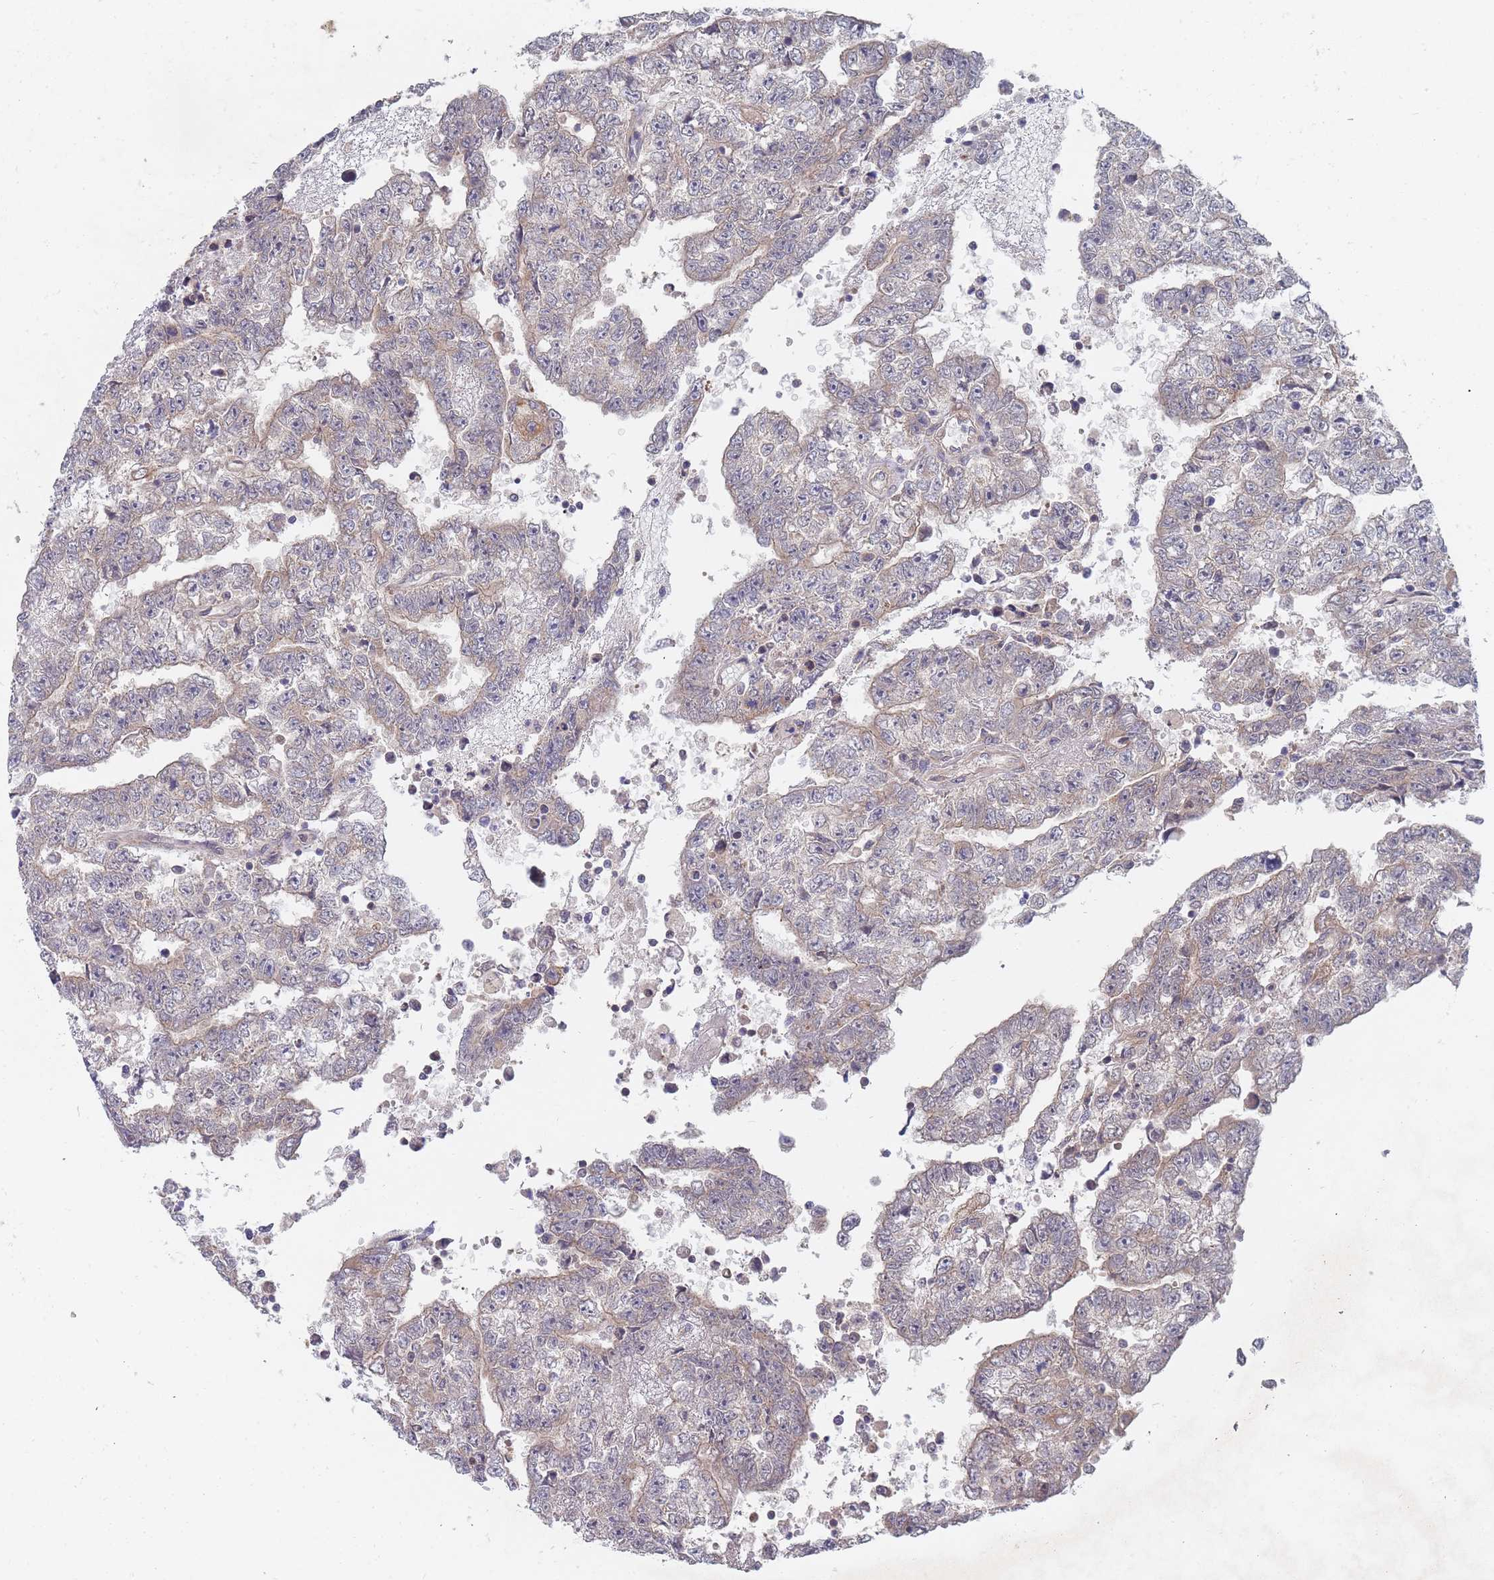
{"staining": {"intensity": "weak", "quantity": "25%-75%", "location": "cytoplasmic/membranous,nuclear"}, "tissue": "testis cancer", "cell_type": "Tumor cells", "image_type": "cancer", "snomed": [{"axis": "morphology", "description": "Carcinoma, Embryonal, NOS"}, {"axis": "topography", "description": "Testis"}], "caption": "Embryonal carcinoma (testis) was stained to show a protein in brown. There is low levels of weak cytoplasmic/membranous and nuclear staining in approximately 25%-75% of tumor cells.", "gene": "SLC35F5", "patient": {"sex": "male", "age": 25}}